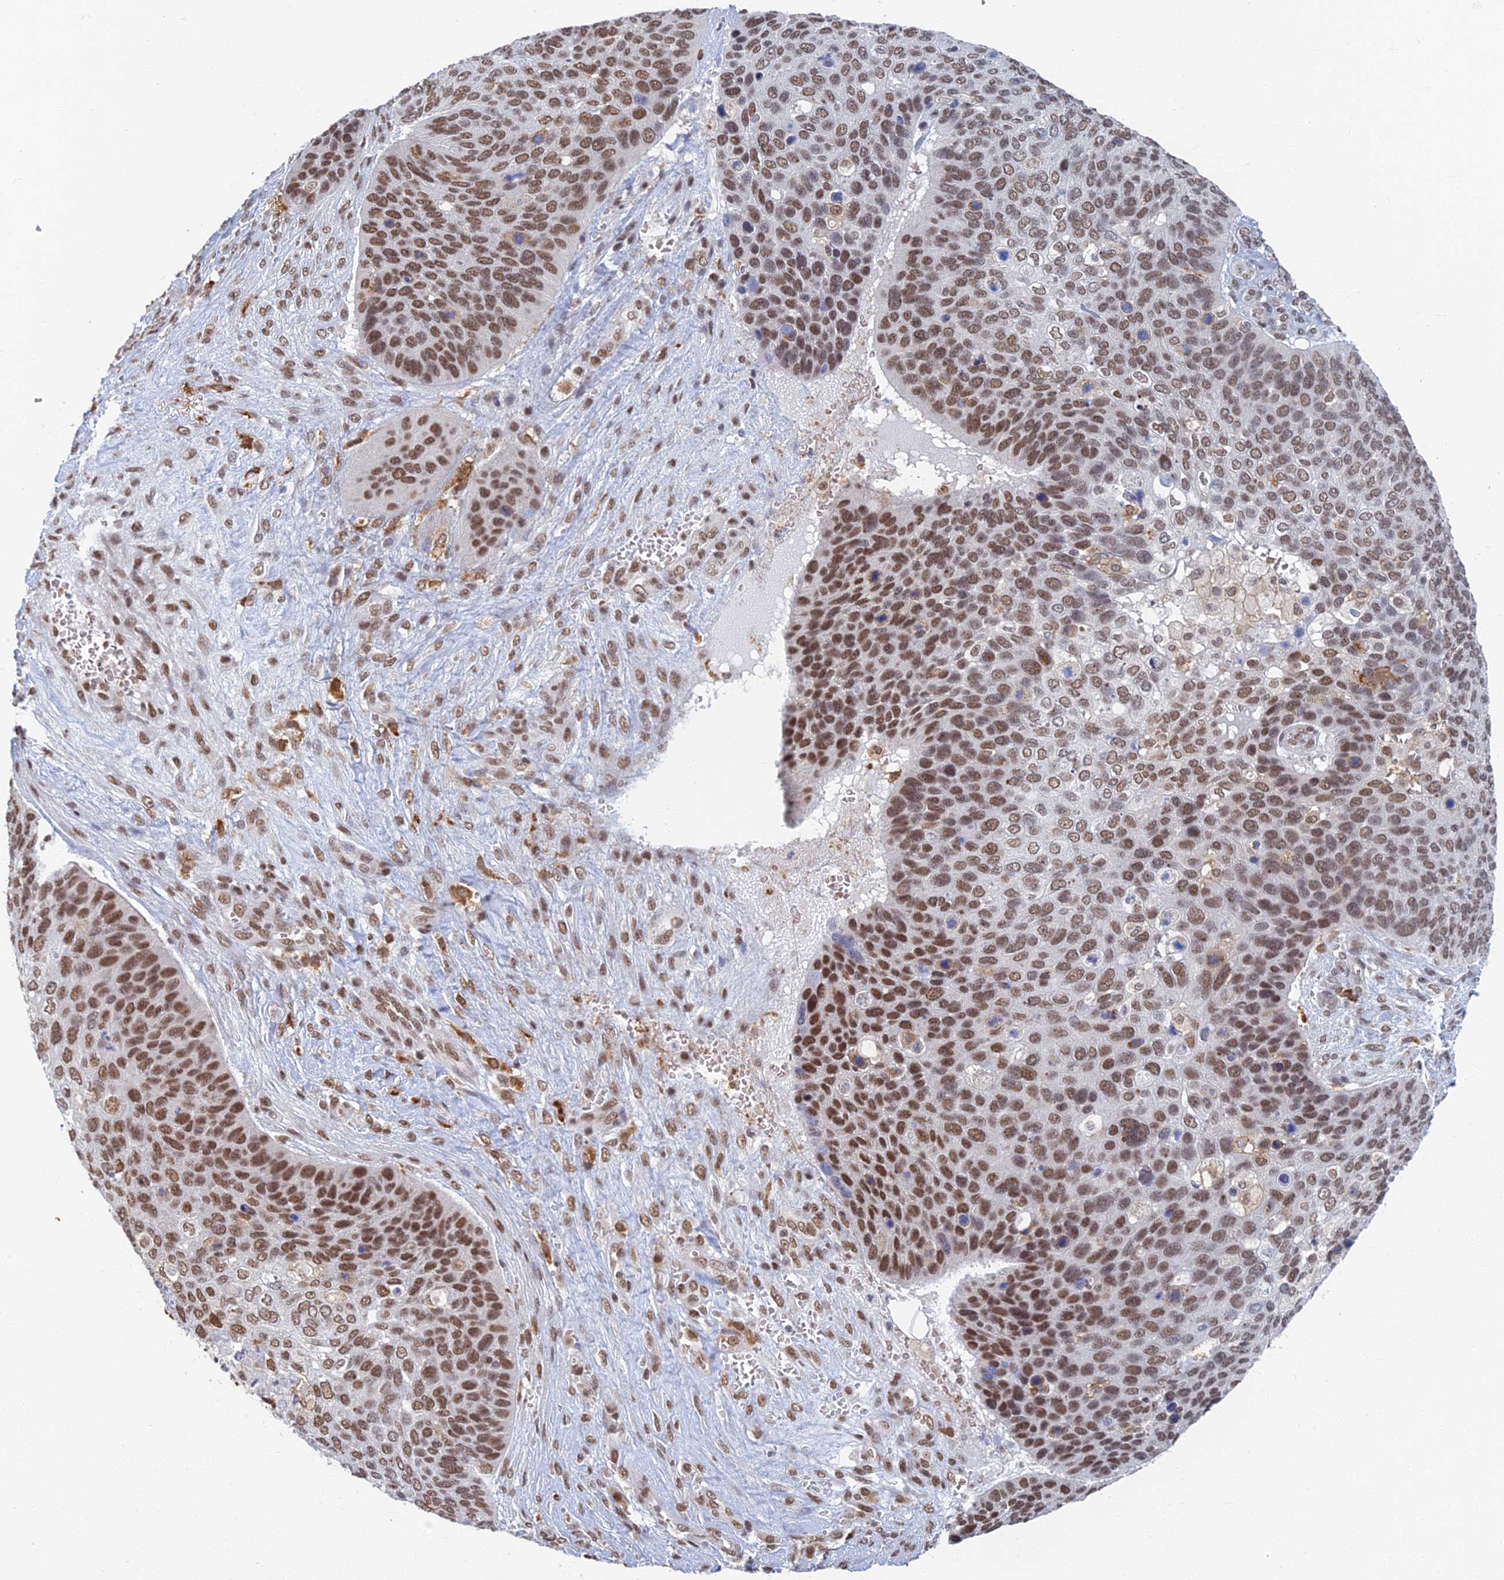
{"staining": {"intensity": "moderate", "quantity": ">75%", "location": "nuclear"}, "tissue": "skin cancer", "cell_type": "Tumor cells", "image_type": "cancer", "snomed": [{"axis": "morphology", "description": "Basal cell carcinoma"}, {"axis": "topography", "description": "Skin"}], "caption": "Immunohistochemical staining of human skin cancer displays medium levels of moderate nuclear protein staining in approximately >75% of tumor cells. The protein of interest is stained brown, and the nuclei are stained in blue (DAB (3,3'-diaminobenzidine) IHC with brightfield microscopy, high magnification).", "gene": "GPATCH1", "patient": {"sex": "female", "age": 74}}